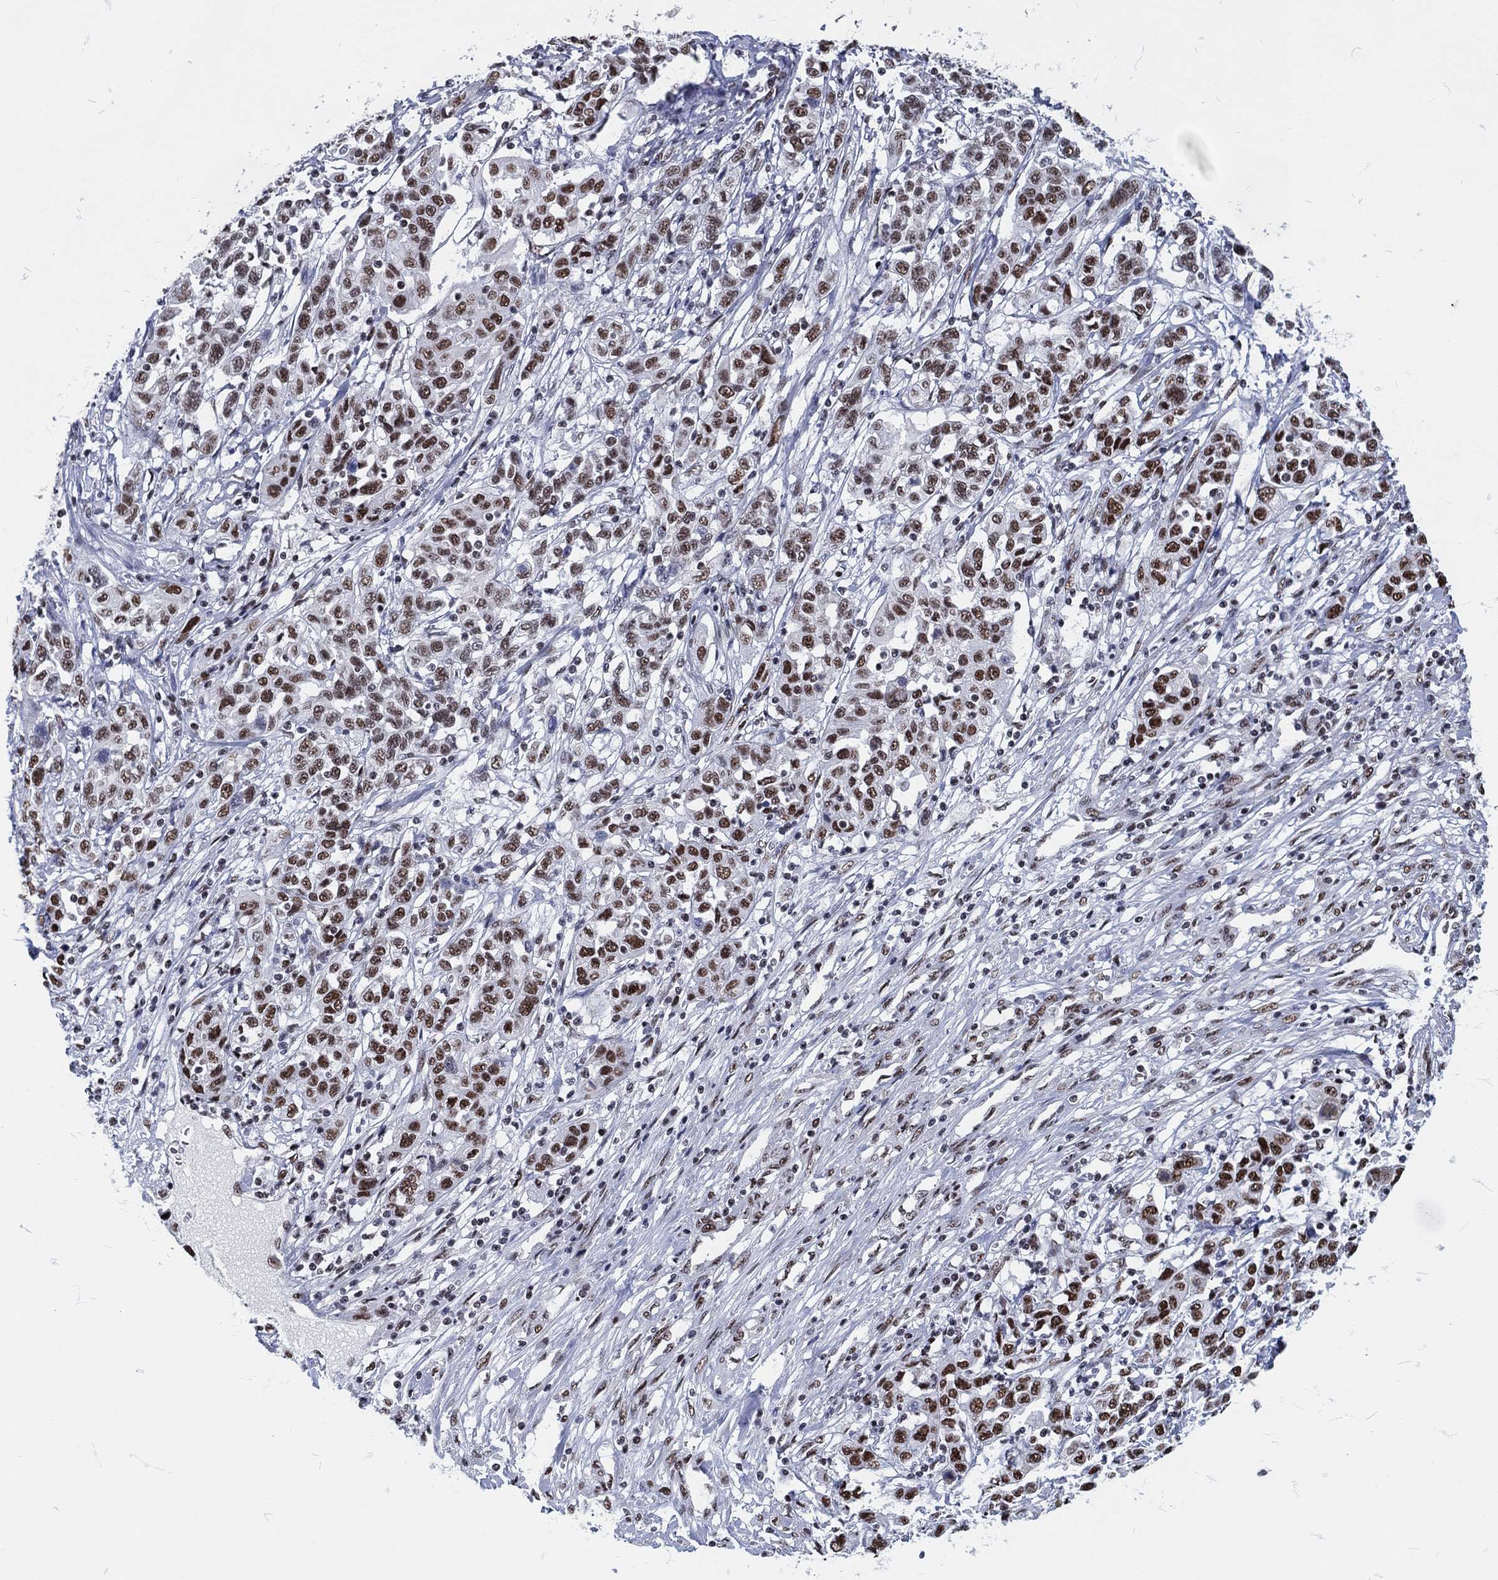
{"staining": {"intensity": "moderate", "quantity": ">75%", "location": "nuclear"}, "tissue": "liver cancer", "cell_type": "Tumor cells", "image_type": "cancer", "snomed": [{"axis": "morphology", "description": "Adenocarcinoma, NOS"}, {"axis": "morphology", "description": "Cholangiocarcinoma"}, {"axis": "topography", "description": "Liver"}], "caption": "Liver cancer (adenocarcinoma) stained for a protein demonstrates moderate nuclear positivity in tumor cells.", "gene": "MAPK8IP1", "patient": {"sex": "male", "age": 64}}